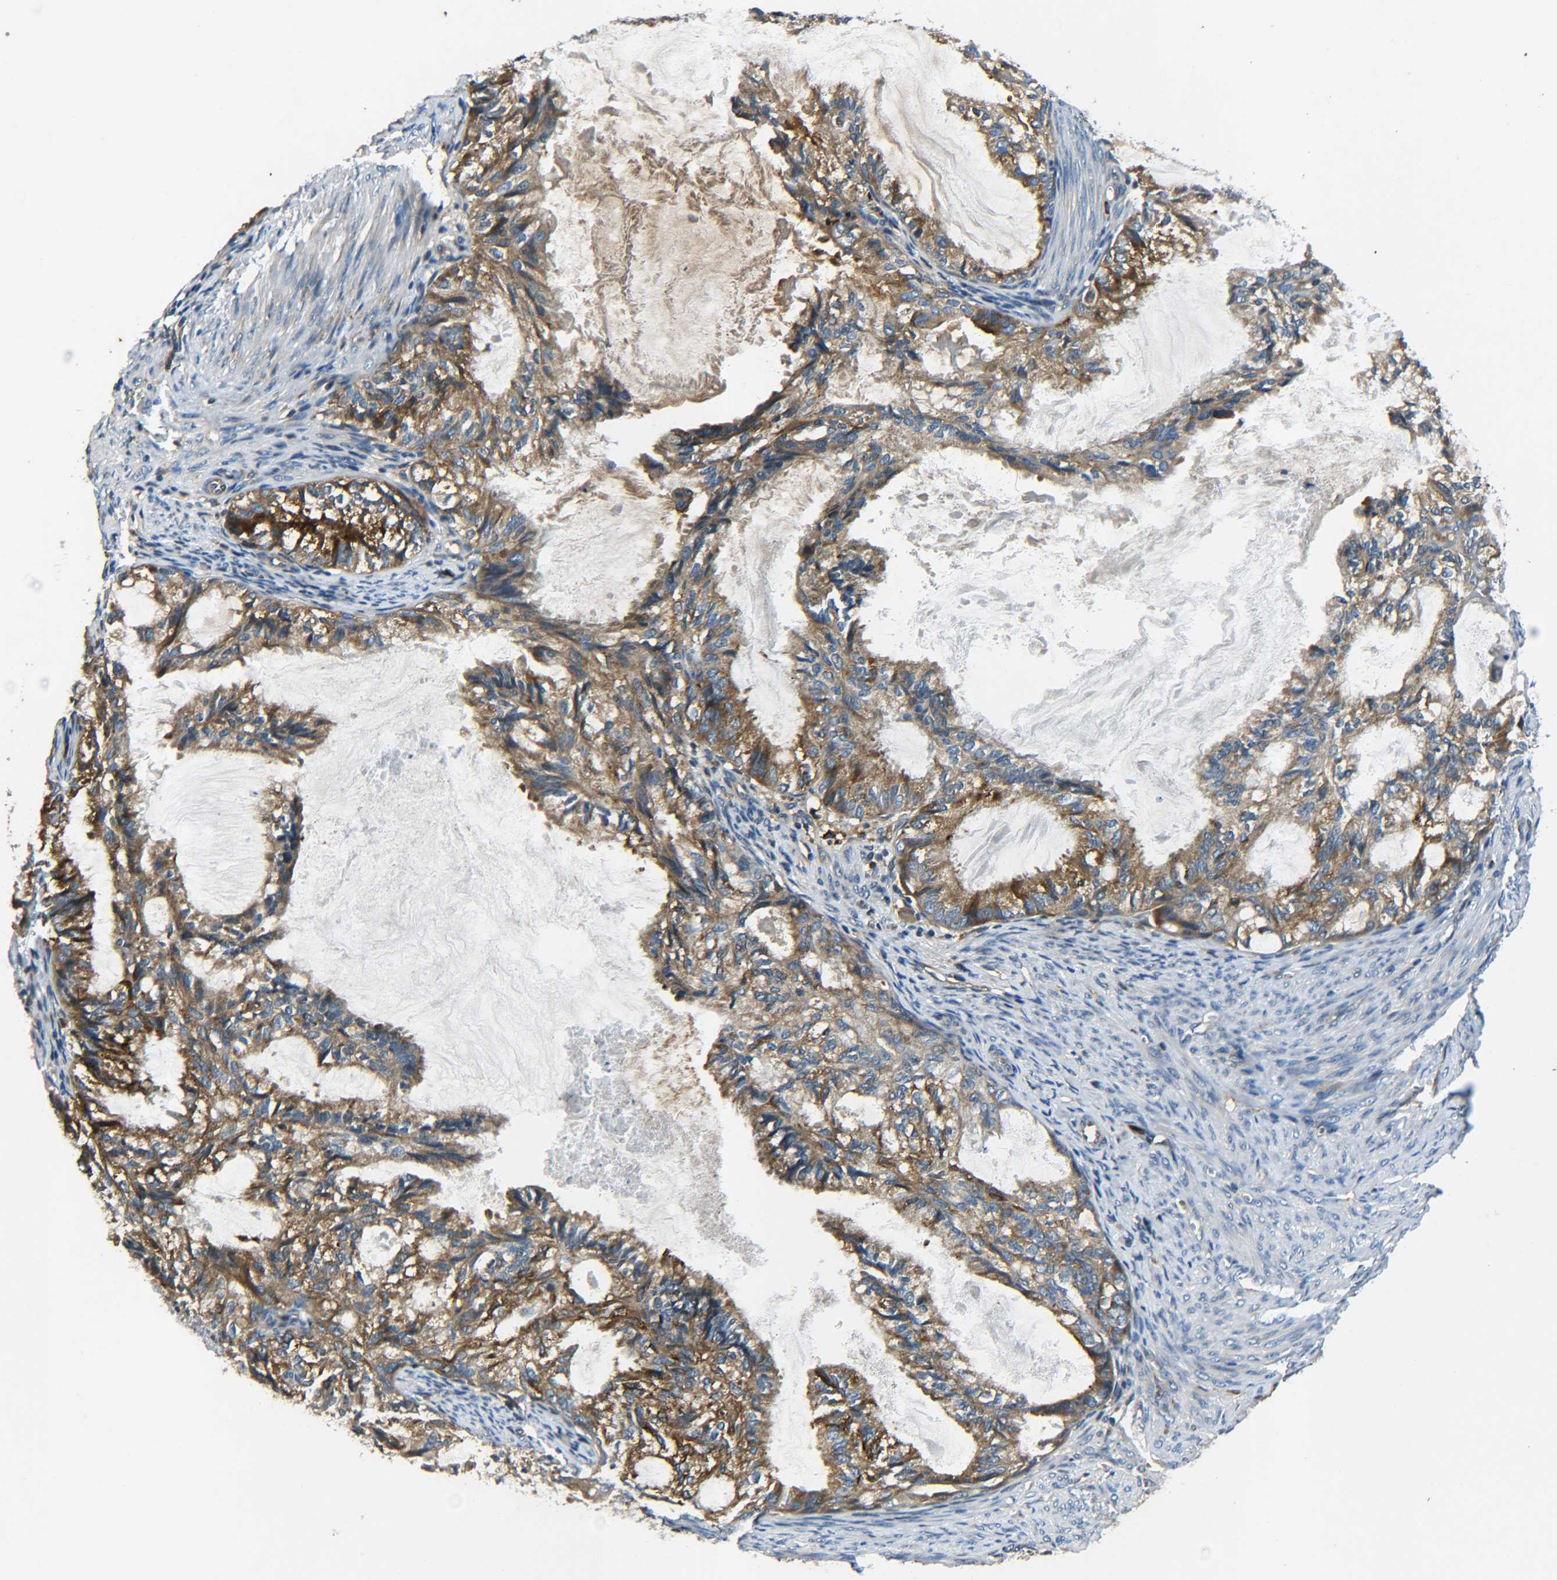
{"staining": {"intensity": "moderate", "quantity": ">75%", "location": "cytoplasmic/membranous"}, "tissue": "cervical cancer", "cell_type": "Tumor cells", "image_type": "cancer", "snomed": [{"axis": "morphology", "description": "Normal tissue, NOS"}, {"axis": "morphology", "description": "Adenocarcinoma, NOS"}, {"axis": "topography", "description": "Cervix"}, {"axis": "topography", "description": "Endometrium"}], "caption": "IHC staining of cervical cancer (adenocarcinoma), which exhibits medium levels of moderate cytoplasmic/membranous staining in about >75% of tumor cells indicating moderate cytoplasmic/membranous protein staining. The staining was performed using DAB (3,3'-diaminobenzidine) (brown) for protein detection and nuclei were counterstained in hematoxylin (blue).", "gene": "RAB1B", "patient": {"sex": "female", "age": 86}}